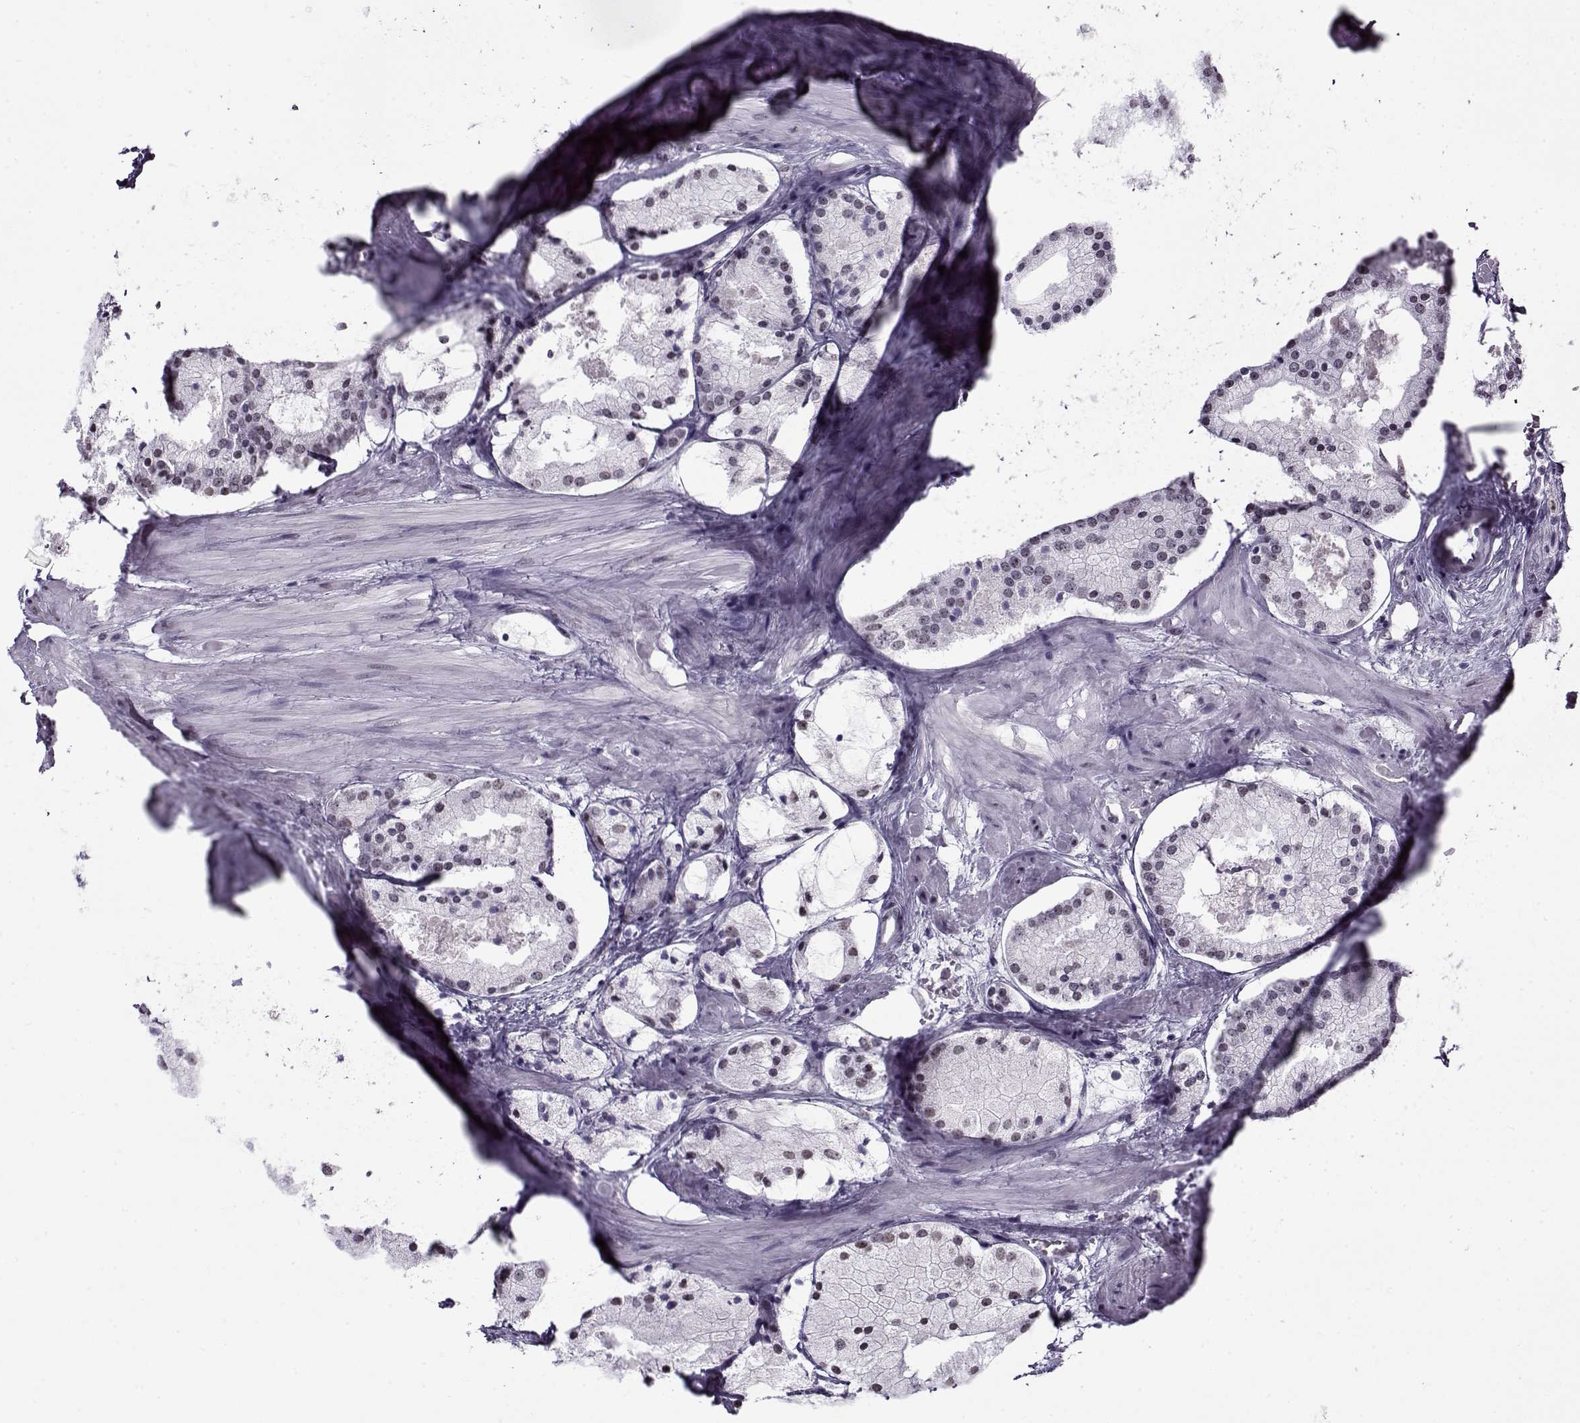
{"staining": {"intensity": "negative", "quantity": "none", "location": "none"}, "tissue": "prostate cancer", "cell_type": "Tumor cells", "image_type": "cancer", "snomed": [{"axis": "morphology", "description": "Adenocarcinoma, NOS"}, {"axis": "morphology", "description": "Adenocarcinoma, High grade"}, {"axis": "topography", "description": "Prostate"}], "caption": "Tumor cells are negative for brown protein staining in prostate cancer (high-grade adenocarcinoma). (DAB immunohistochemistry visualized using brightfield microscopy, high magnification).", "gene": "PRMT8", "patient": {"sex": "male", "age": 64}}